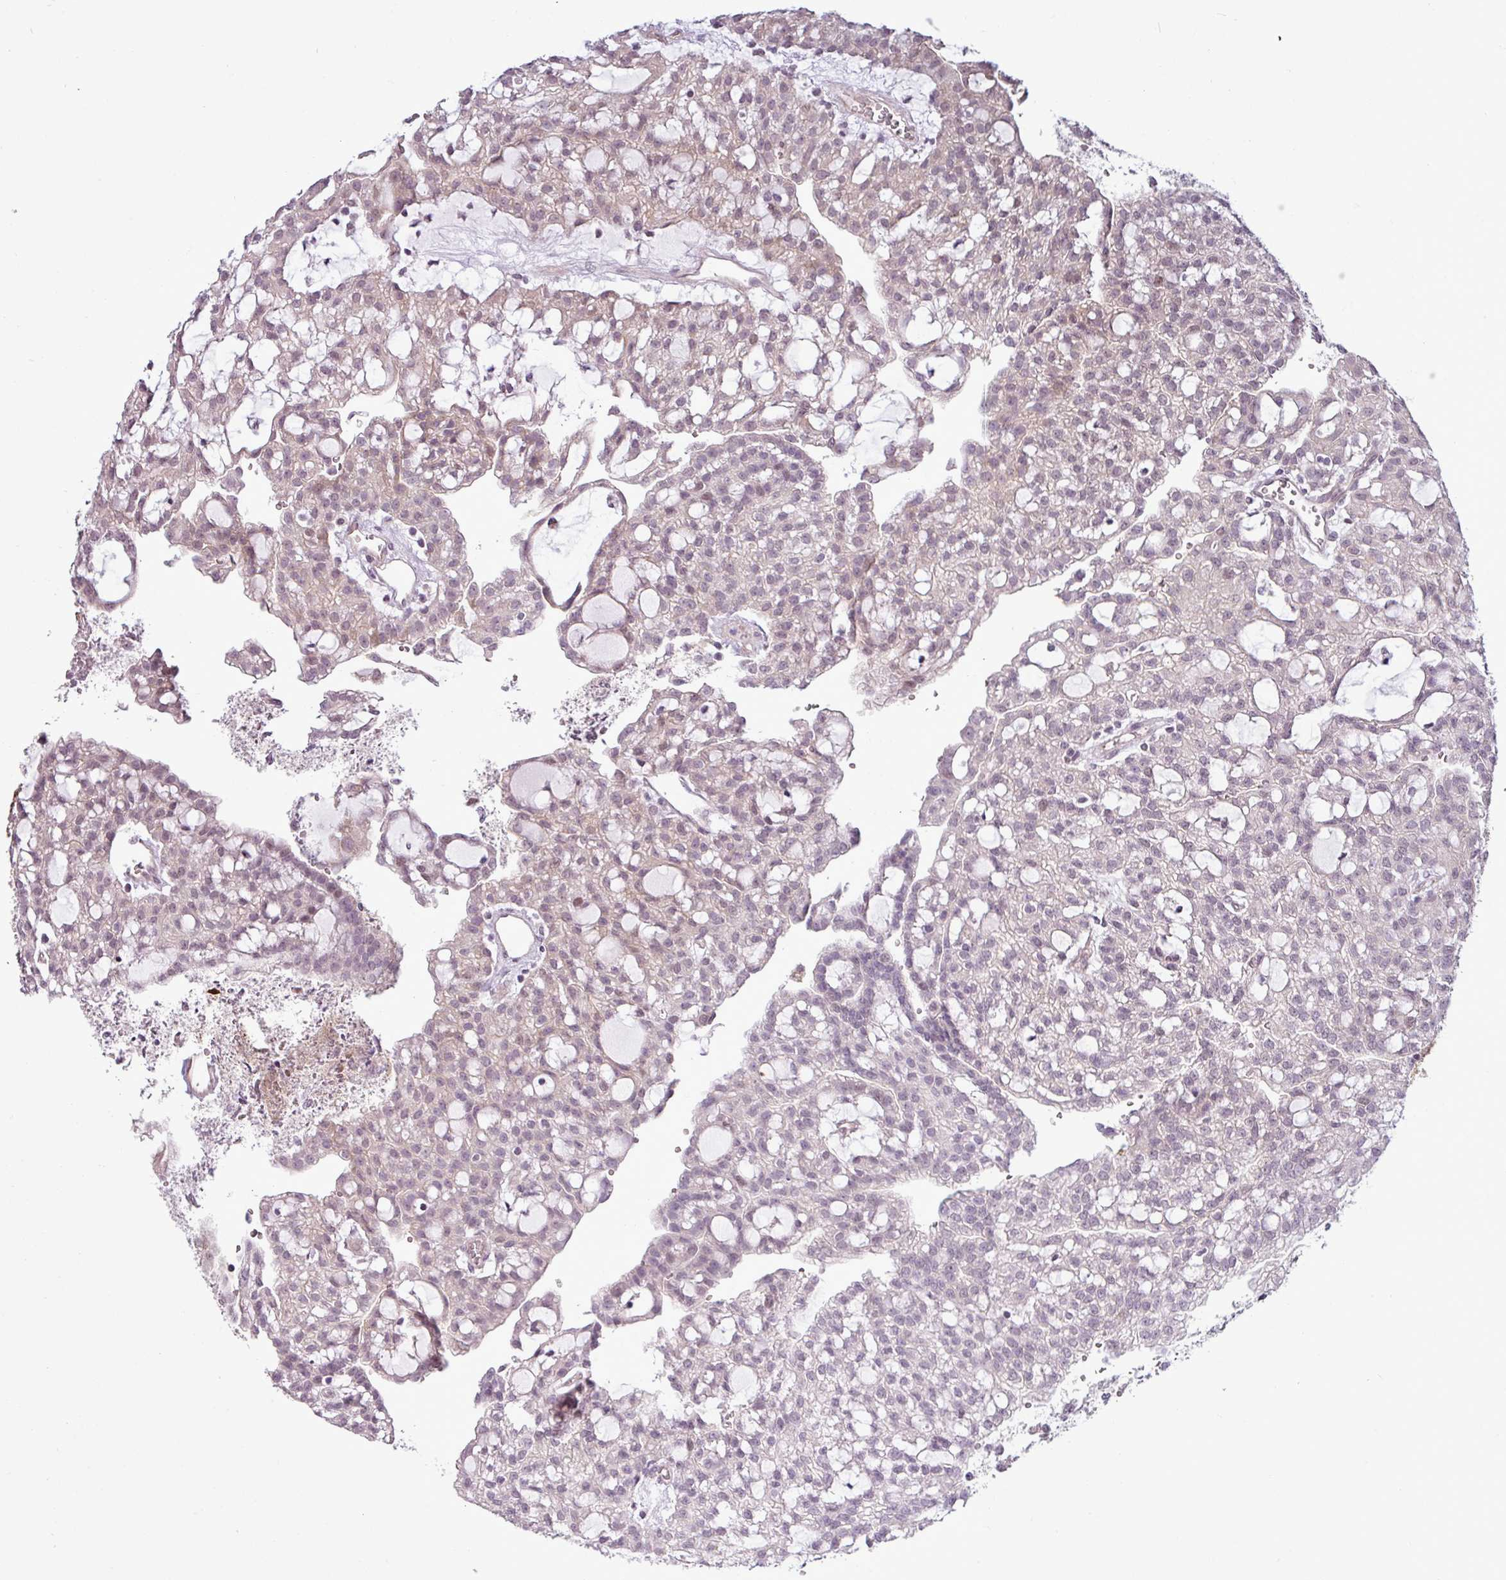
{"staining": {"intensity": "negative", "quantity": "none", "location": "none"}, "tissue": "renal cancer", "cell_type": "Tumor cells", "image_type": "cancer", "snomed": [{"axis": "morphology", "description": "Adenocarcinoma, NOS"}, {"axis": "topography", "description": "Kidney"}], "caption": "Renal cancer was stained to show a protein in brown. There is no significant expression in tumor cells.", "gene": "GPT2", "patient": {"sex": "male", "age": 63}}